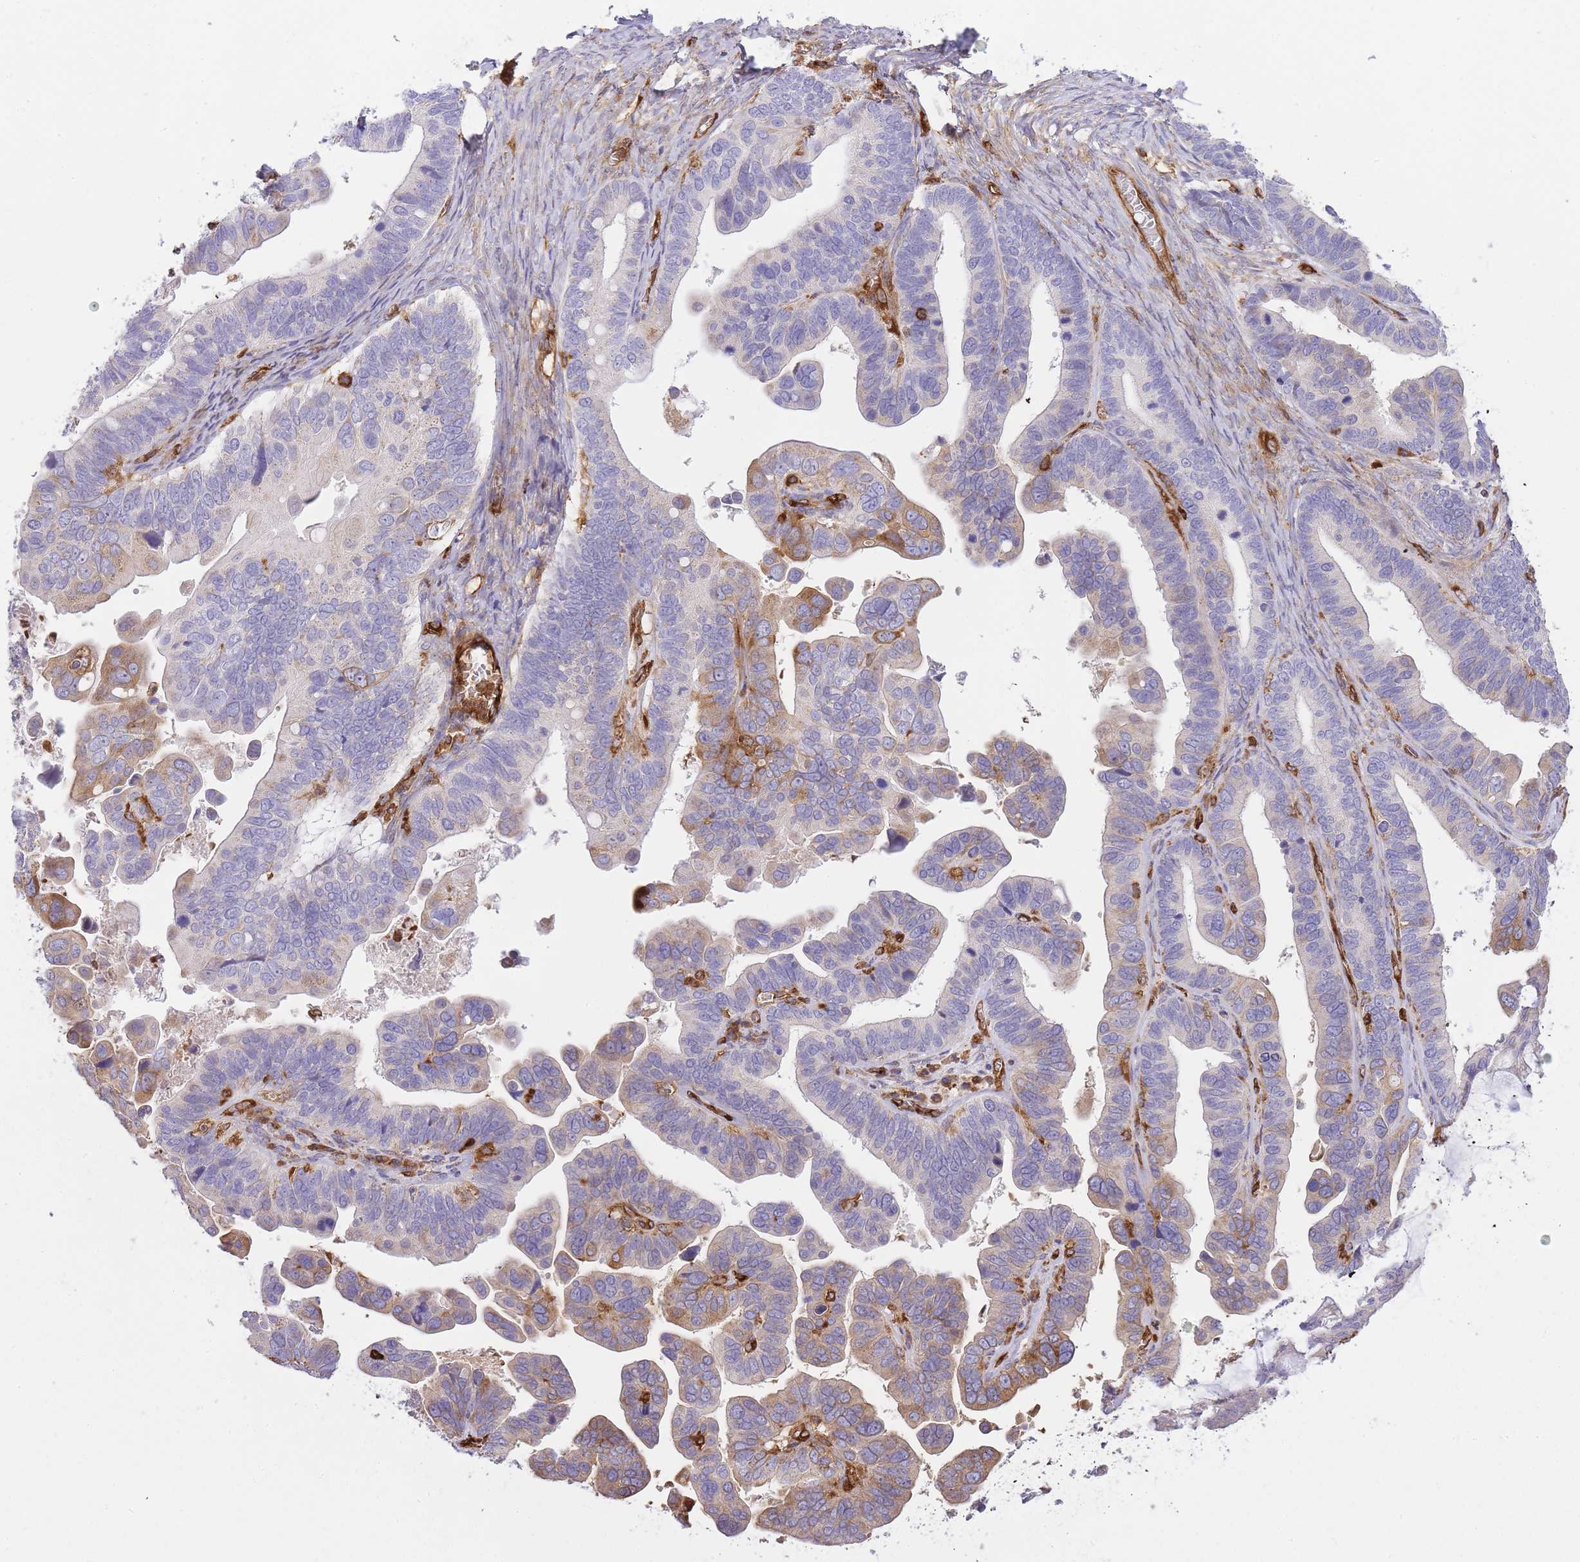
{"staining": {"intensity": "moderate", "quantity": "<25%", "location": "cytoplasmic/membranous"}, "tissue": "ovarian cancer", "cell_type": "Tumor cells", "image_type": "cancer", "snomed": [{"axis": "morphology", "description": "Cystadenocarcinoma, serous, NOS"}, {"axis": "topography", "description": "Ovary"}], "caption": "Human ovarian cancer (serous cystadenocarcinoma) stained for a protein (brown) exhibits moderate cytoplasmic/membranous positive staining in approximately <25% of tumor cells.", "gene": "MSN", "patient": {"sex": "female", "age": 56}}